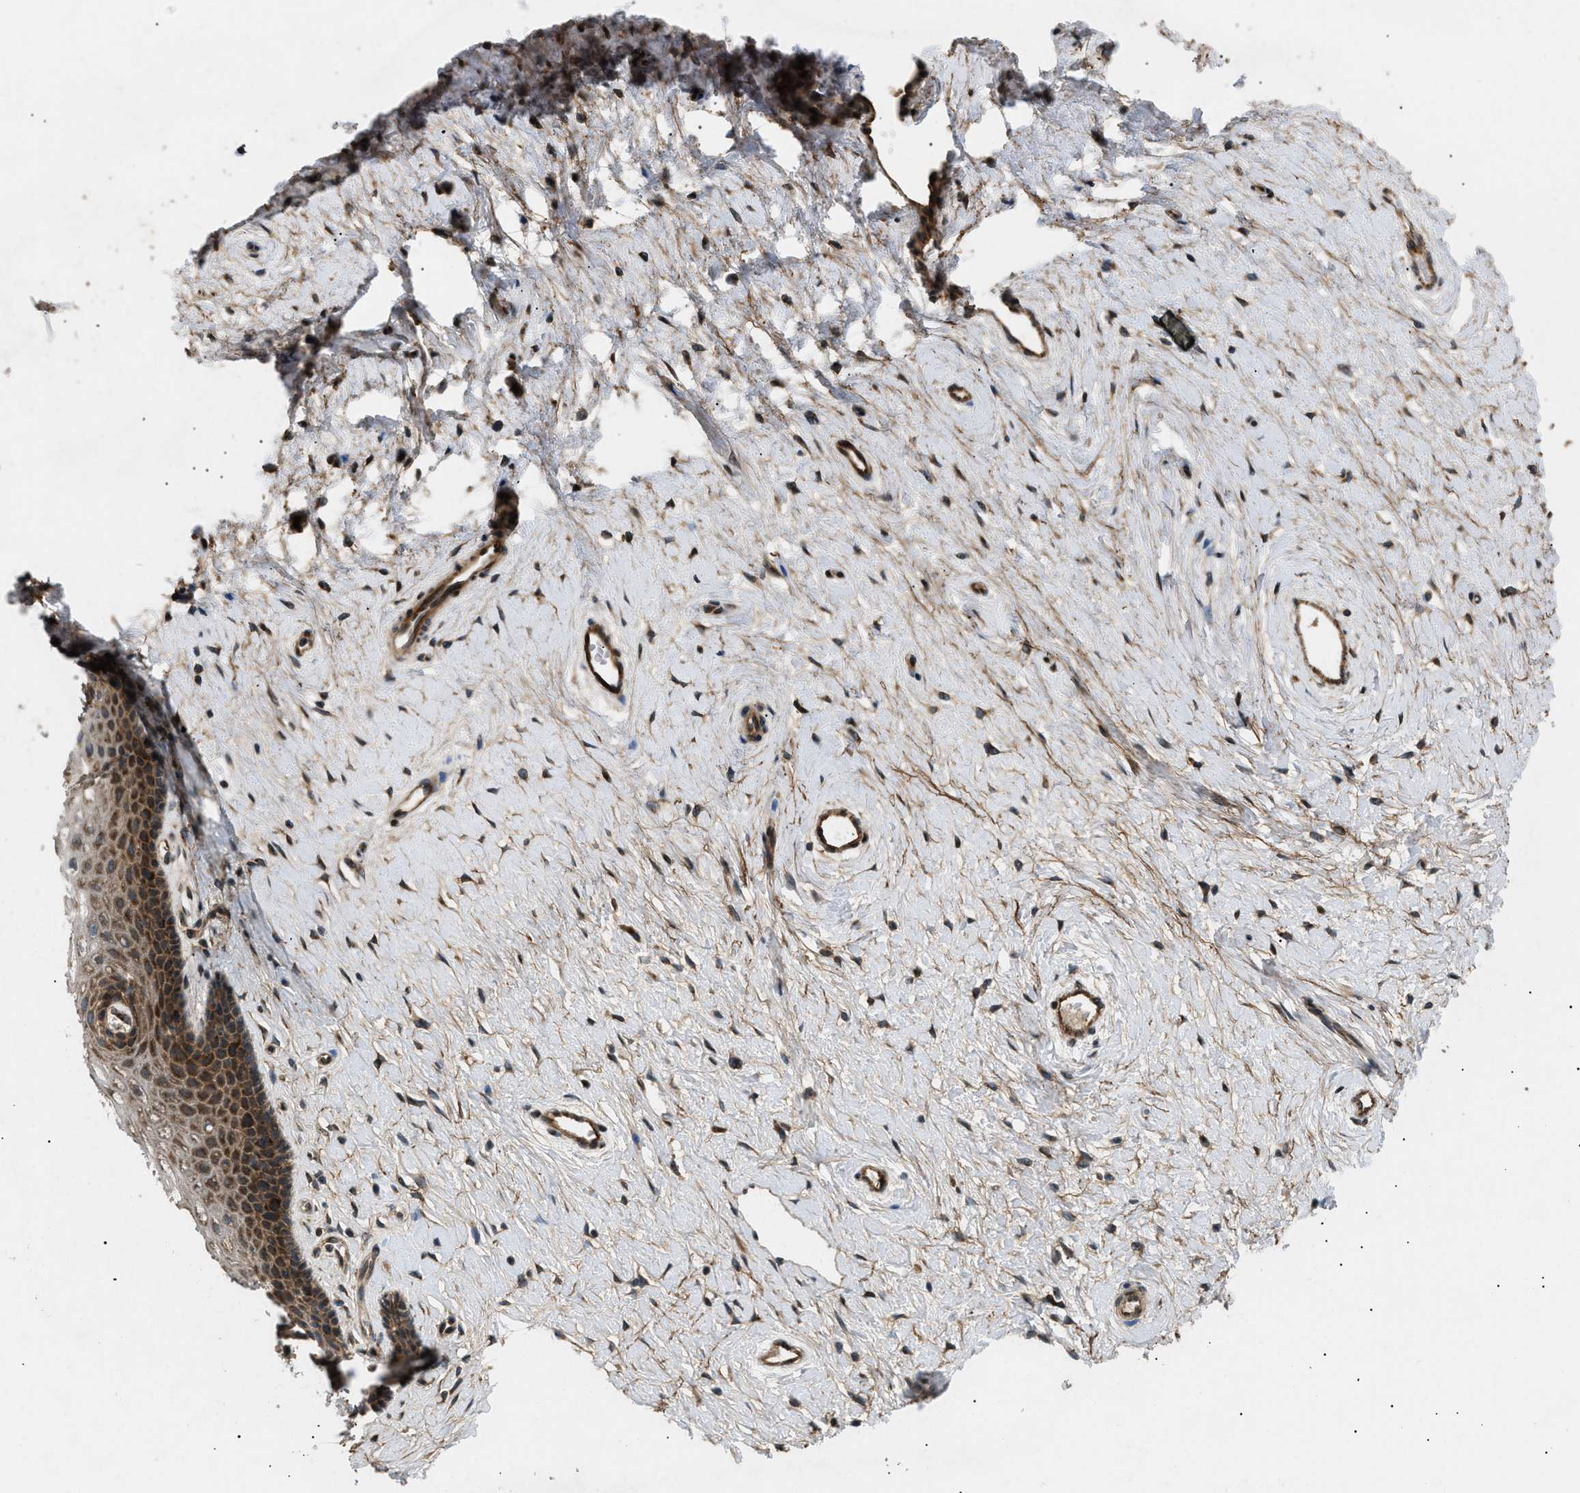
{"staining": {"intensity": "moderate", "quantity": ">75%", "location": "cytoplasmic/membranous"}, "tissue": "cervix", "cell_type": "Squamous epithelial cells", "image_type": "normal", "snomed": [{"axis": "morphology", "description": "Normal tissue, NOS"}, {"axis": "topography", "description": "Cervix"}], "caption": "Immunohistochemistry image of unremarkable human cervix stained for a protein (brown), which demonstrates medium levels of moderate cytoplasmic/membranous expression in about >75% of squamous epithelial cells.", "gene": "LYSMD3", "patient": {"sex": "female", "age": 39}}